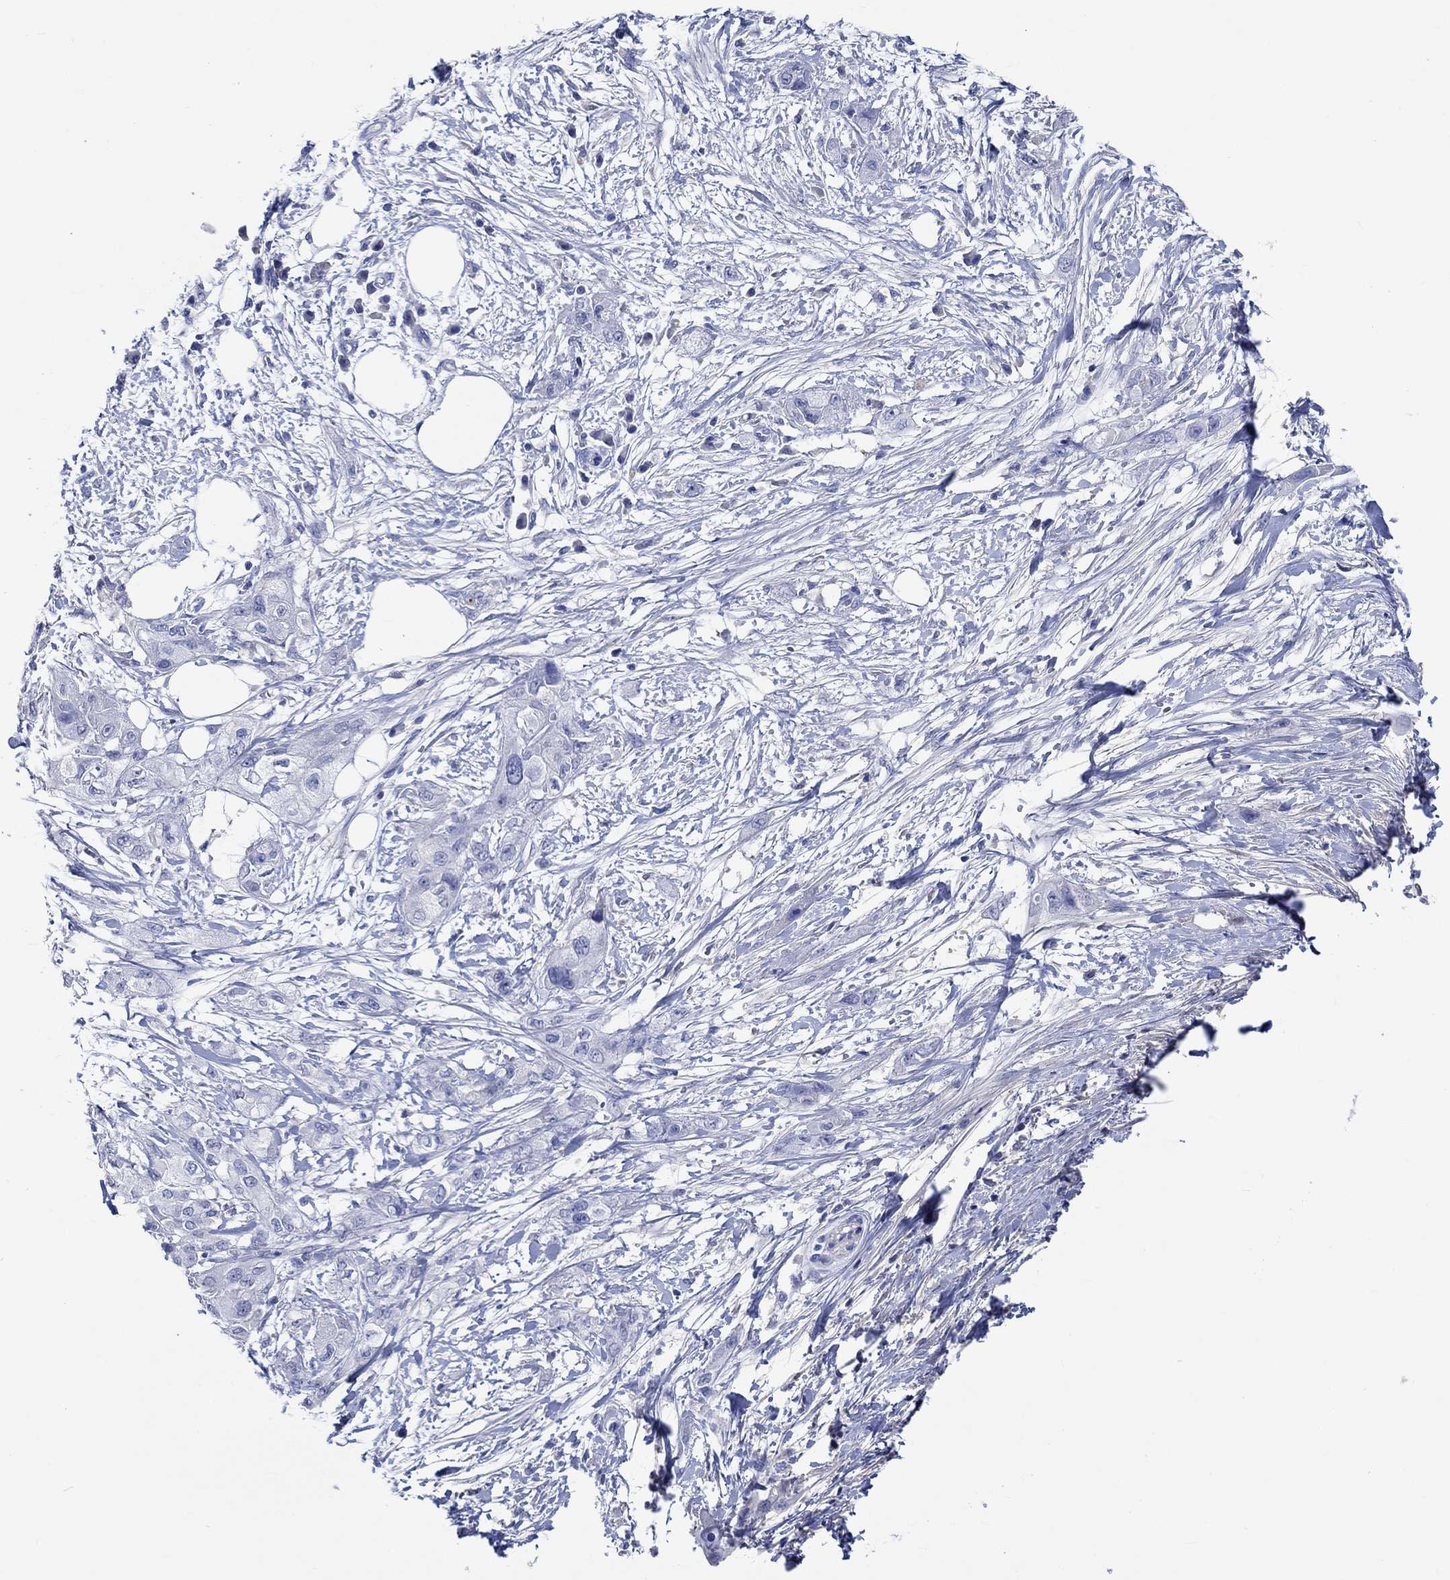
{"staining": {"intensity": "negative", "quantity": "none", "location": "none"}, "tissue": "pancreatic cancer", "cell_type": "Tumor cells", "image_type": "cancer", "snomed": [{"axis": "morphology", "description": "Adenocarcinoma, NOS"}, {"axis": "topography", "description": "Pancreas"}], "caption": "Immunohistochemistry (IHC) histopathology image of neoplastic tissue: human pancreatic adenocarcinoma stained with DAB (3,3'-diaminobenzidine) displays no significant protein staining in tumor cells.", "gene": "SHISA4", "patient": {"sex": "male", "age": 72}}